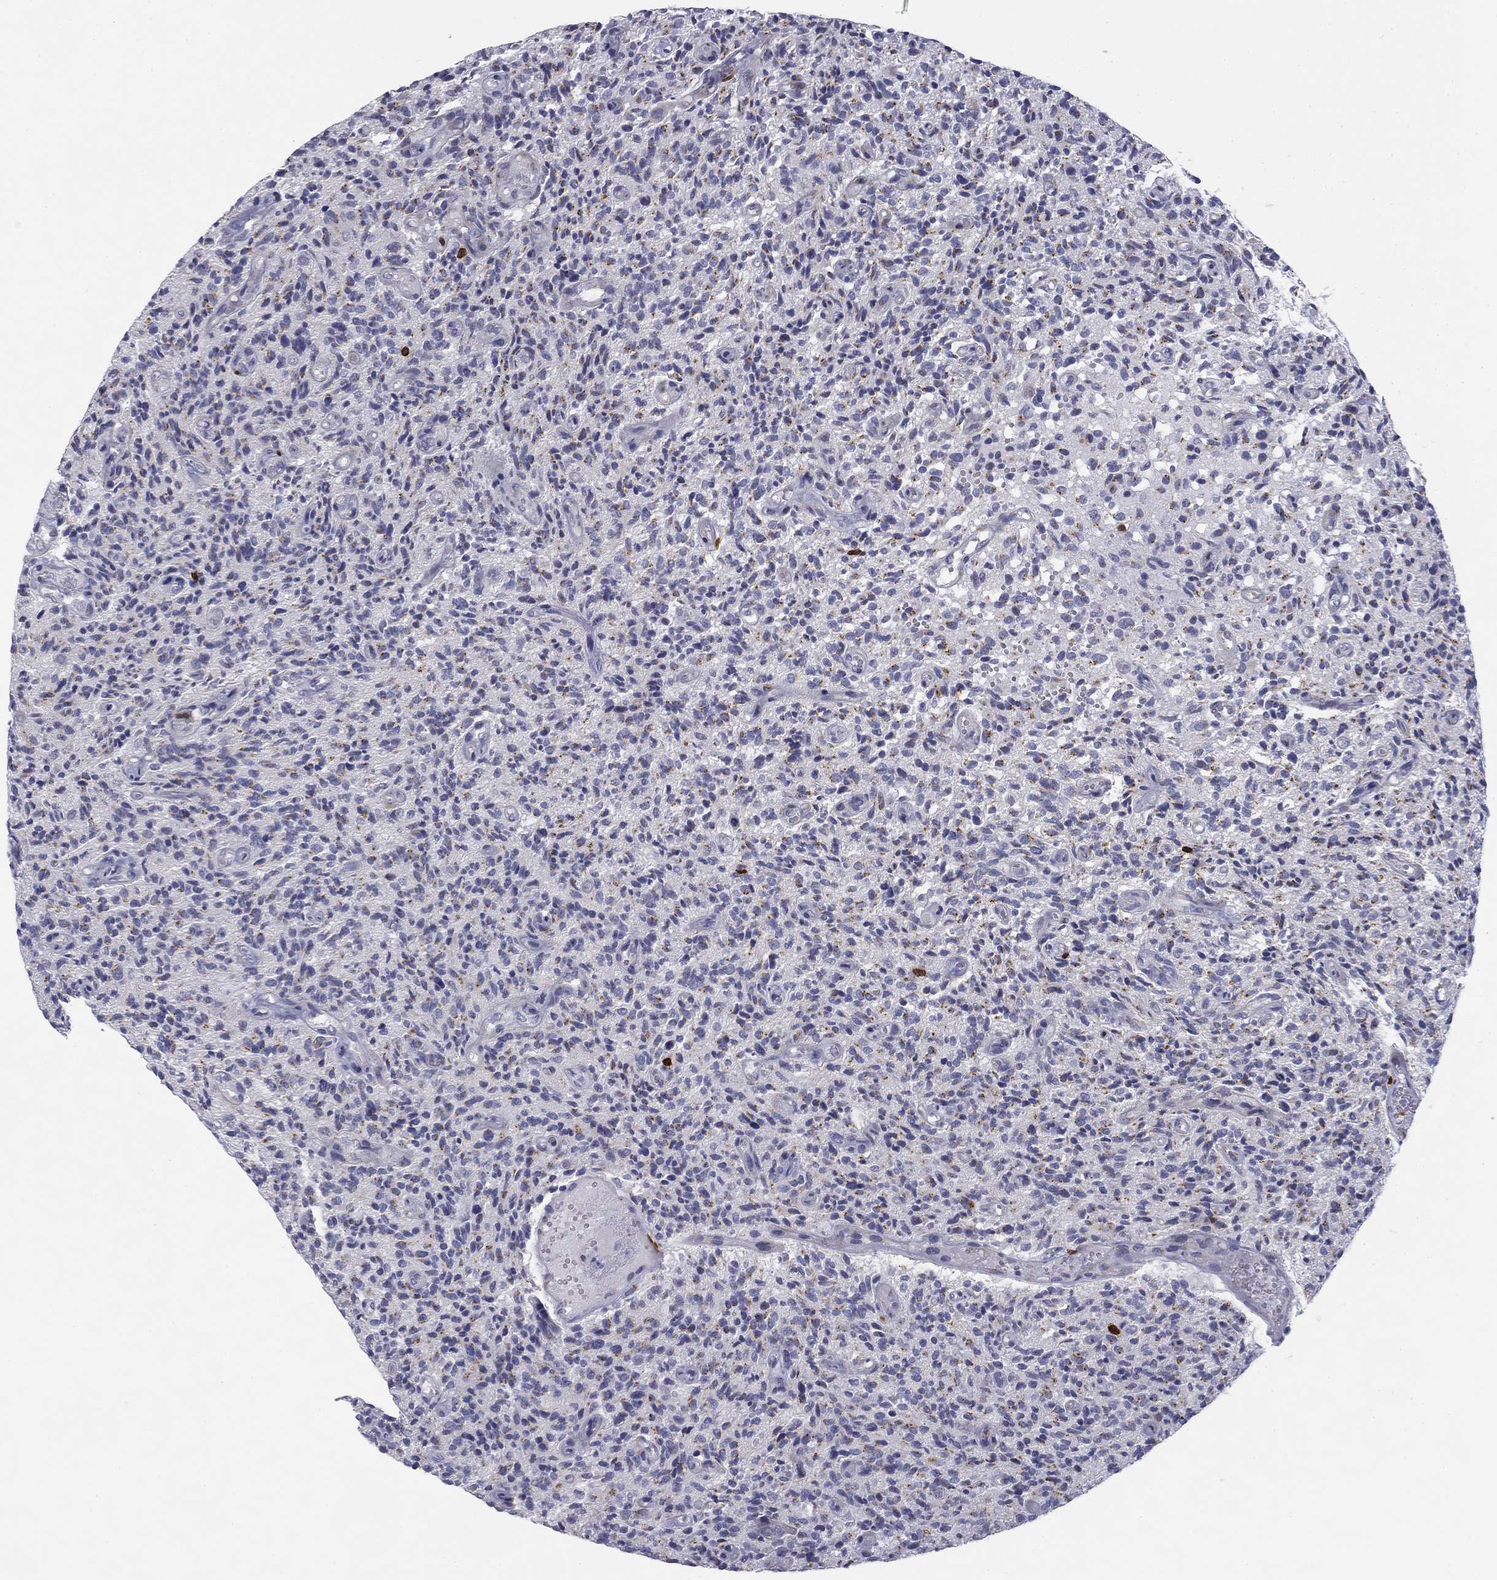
{"staining": {"intensity": "negative", "quantity": "none", "location": "none"}, "tissue": "glioma", "cell_type": "Tumor cells", "image_type": "cancer", "snomed": [{"axis": "morphology", "description": "Glioma, malignant, High grade"}, {"axis": "topography", "description": "Brain"}], "caption": "The immunohistochemistry (IHC) photomicrograph has no significant positivity in tumor cells of glioma tissue.", "gene": "TRAT1", "patient": {"sex": "male", "age": 64}}